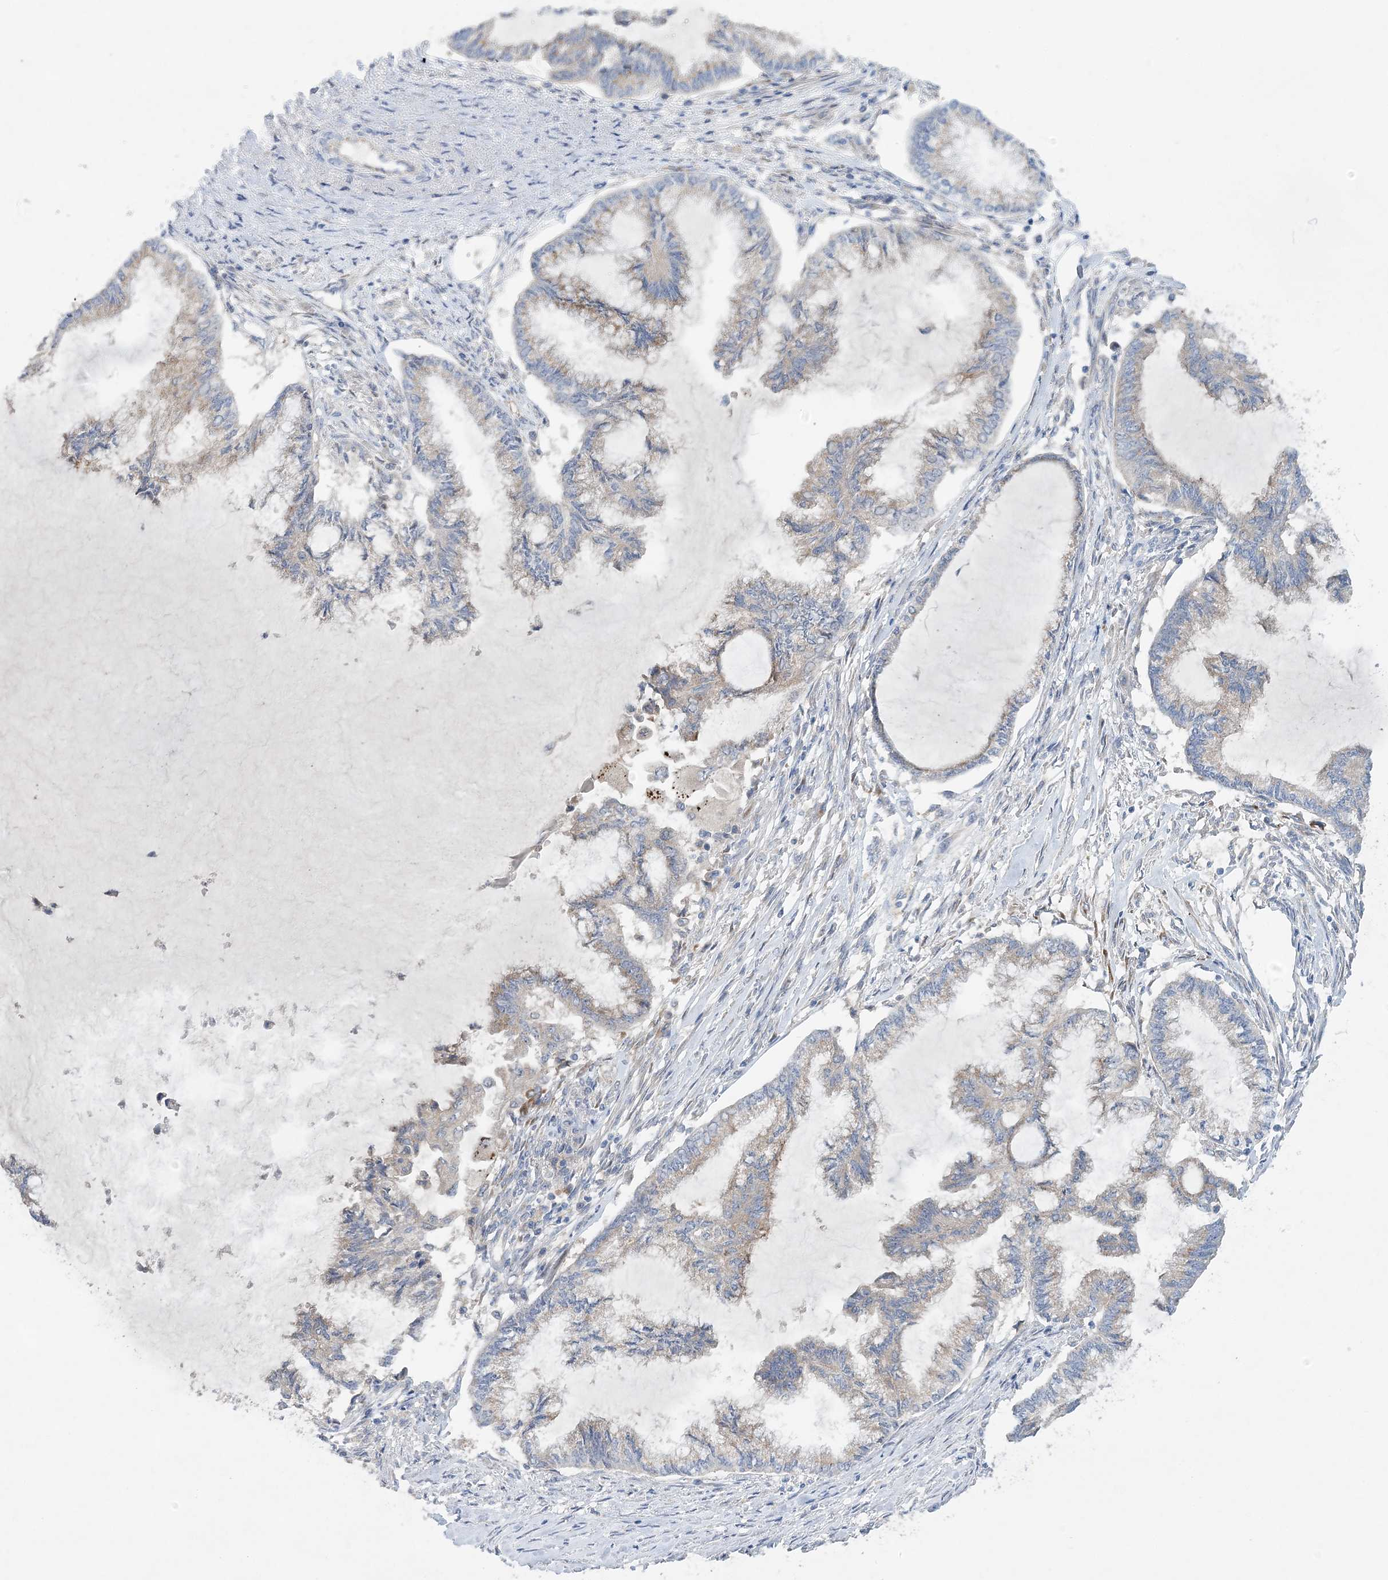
{"staining": {"intensity": "weak", "quantity": "<25%", "location": "cytoplasmic/membranous"}, "tissue": "endometrial cancer", "cell_type": "Tumor cells", "image_type": "cancer", "snomed": [{"axis": "morphology", "description": "Adenocarcinoma, NOS"}, {"axis": "topography", "description": "Endometrium"}], "caption": "Protein analysis of adenocarcinoma (endometrial) demonstrates no significant staining in tumor cells.", "gene": "TRAPPC13", "patient": {"sex": "female", "age": 86}}